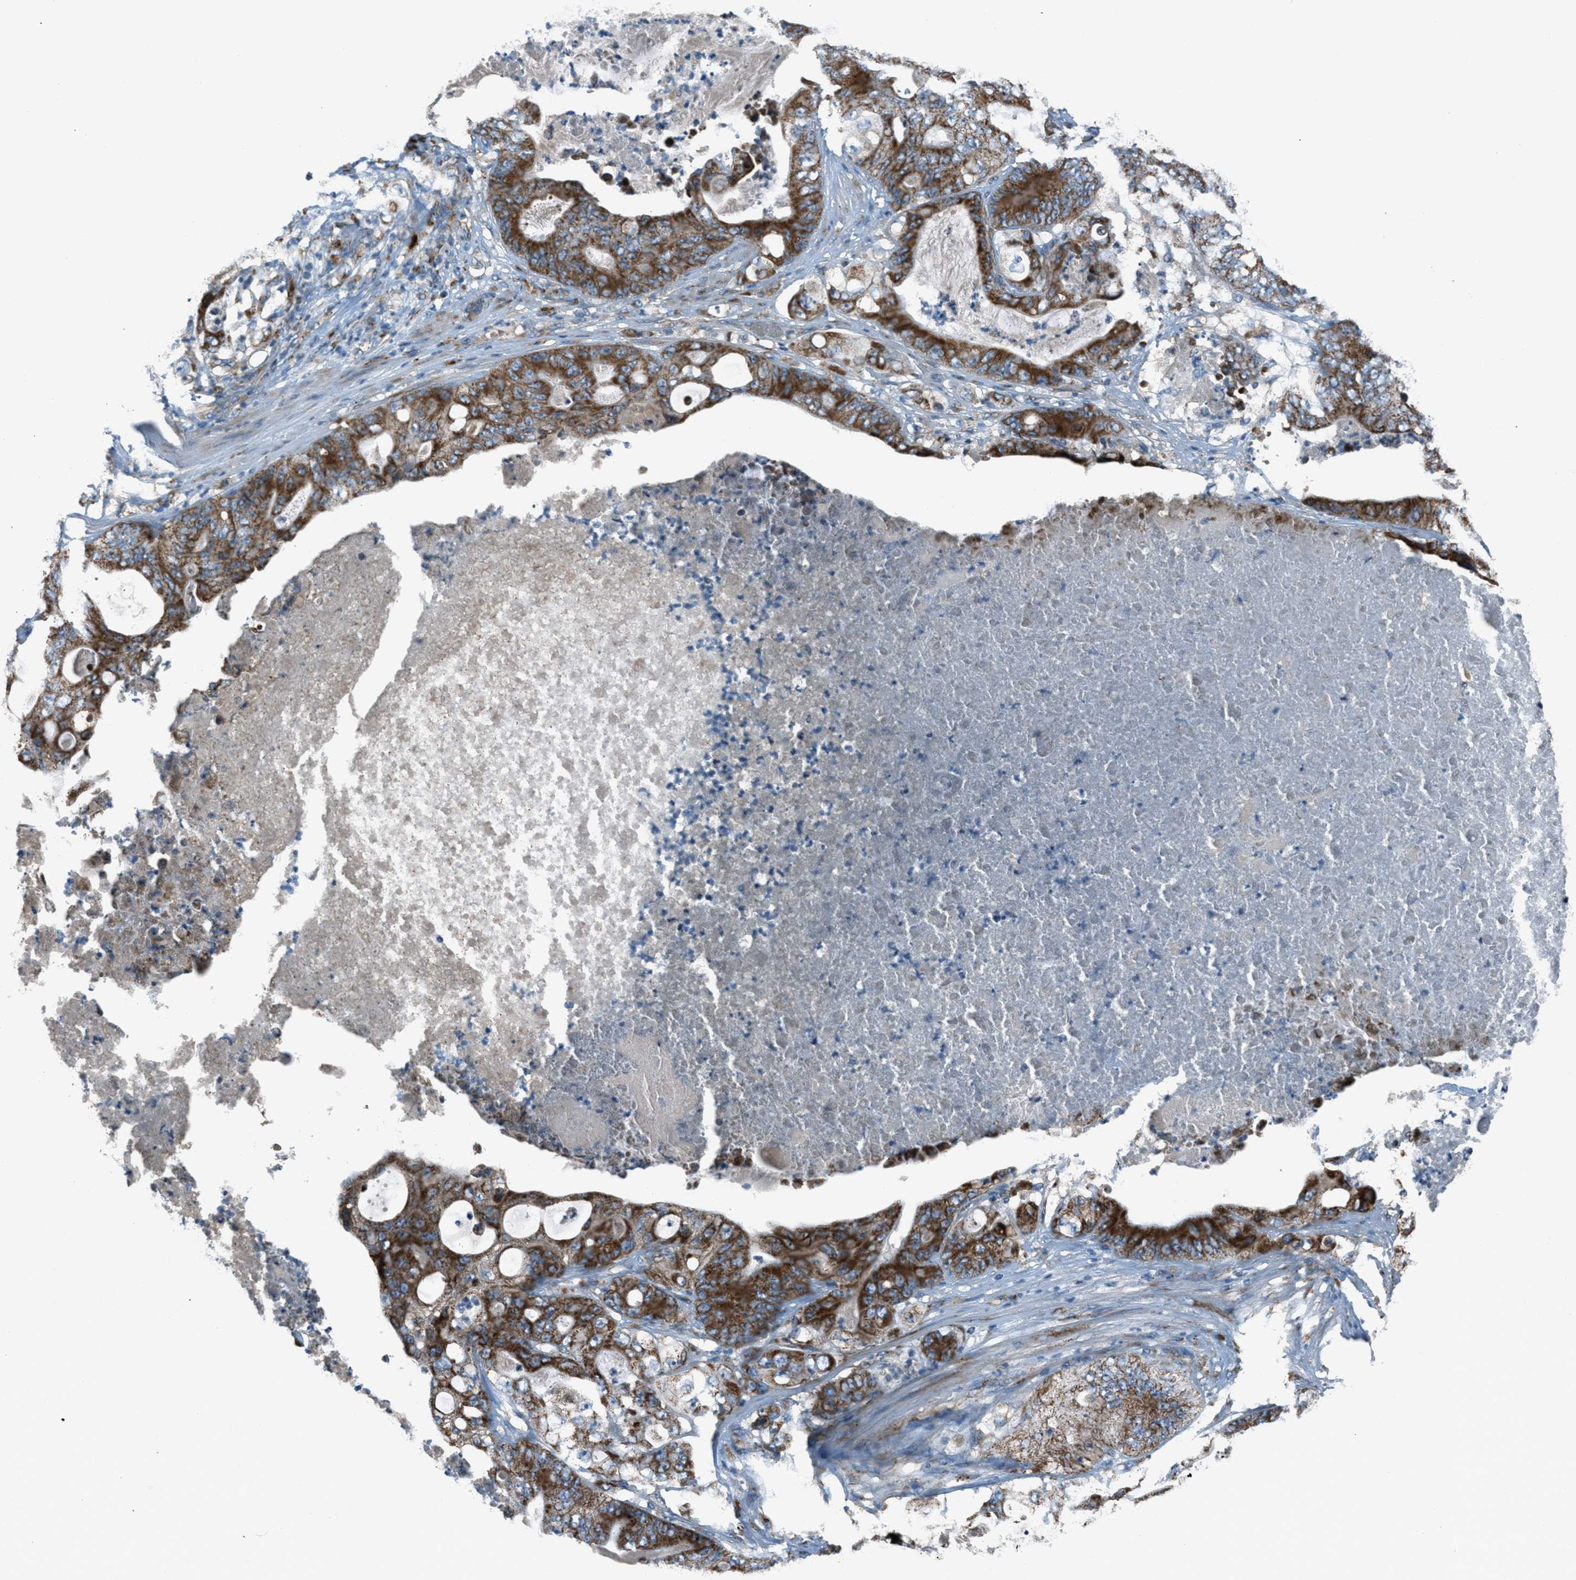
{"staining": {"intensity": "strong", "quantity": ">75%", "location": "cytoplasmic/membranous"}, "tissue": "stomach cancer", "cell_type": "Tumor cells", "image_type": "cancer", "snomed": [{"axis": "morphology", "description": "Adenocarcinoma, NOS"}, {"axis": "topography", "description": "Stomach"}], "caption": "Immunohistochemical staining of stomach adenocarcinoma reveals high levels of strong cytoplasmic/membranous protein expression in approximately >75% of tumor cells. (Brightfield microscopy of DAB IHC at high magnification).", "gene": "BCKDK", "patient": {"sex": "female", "age": 73}}